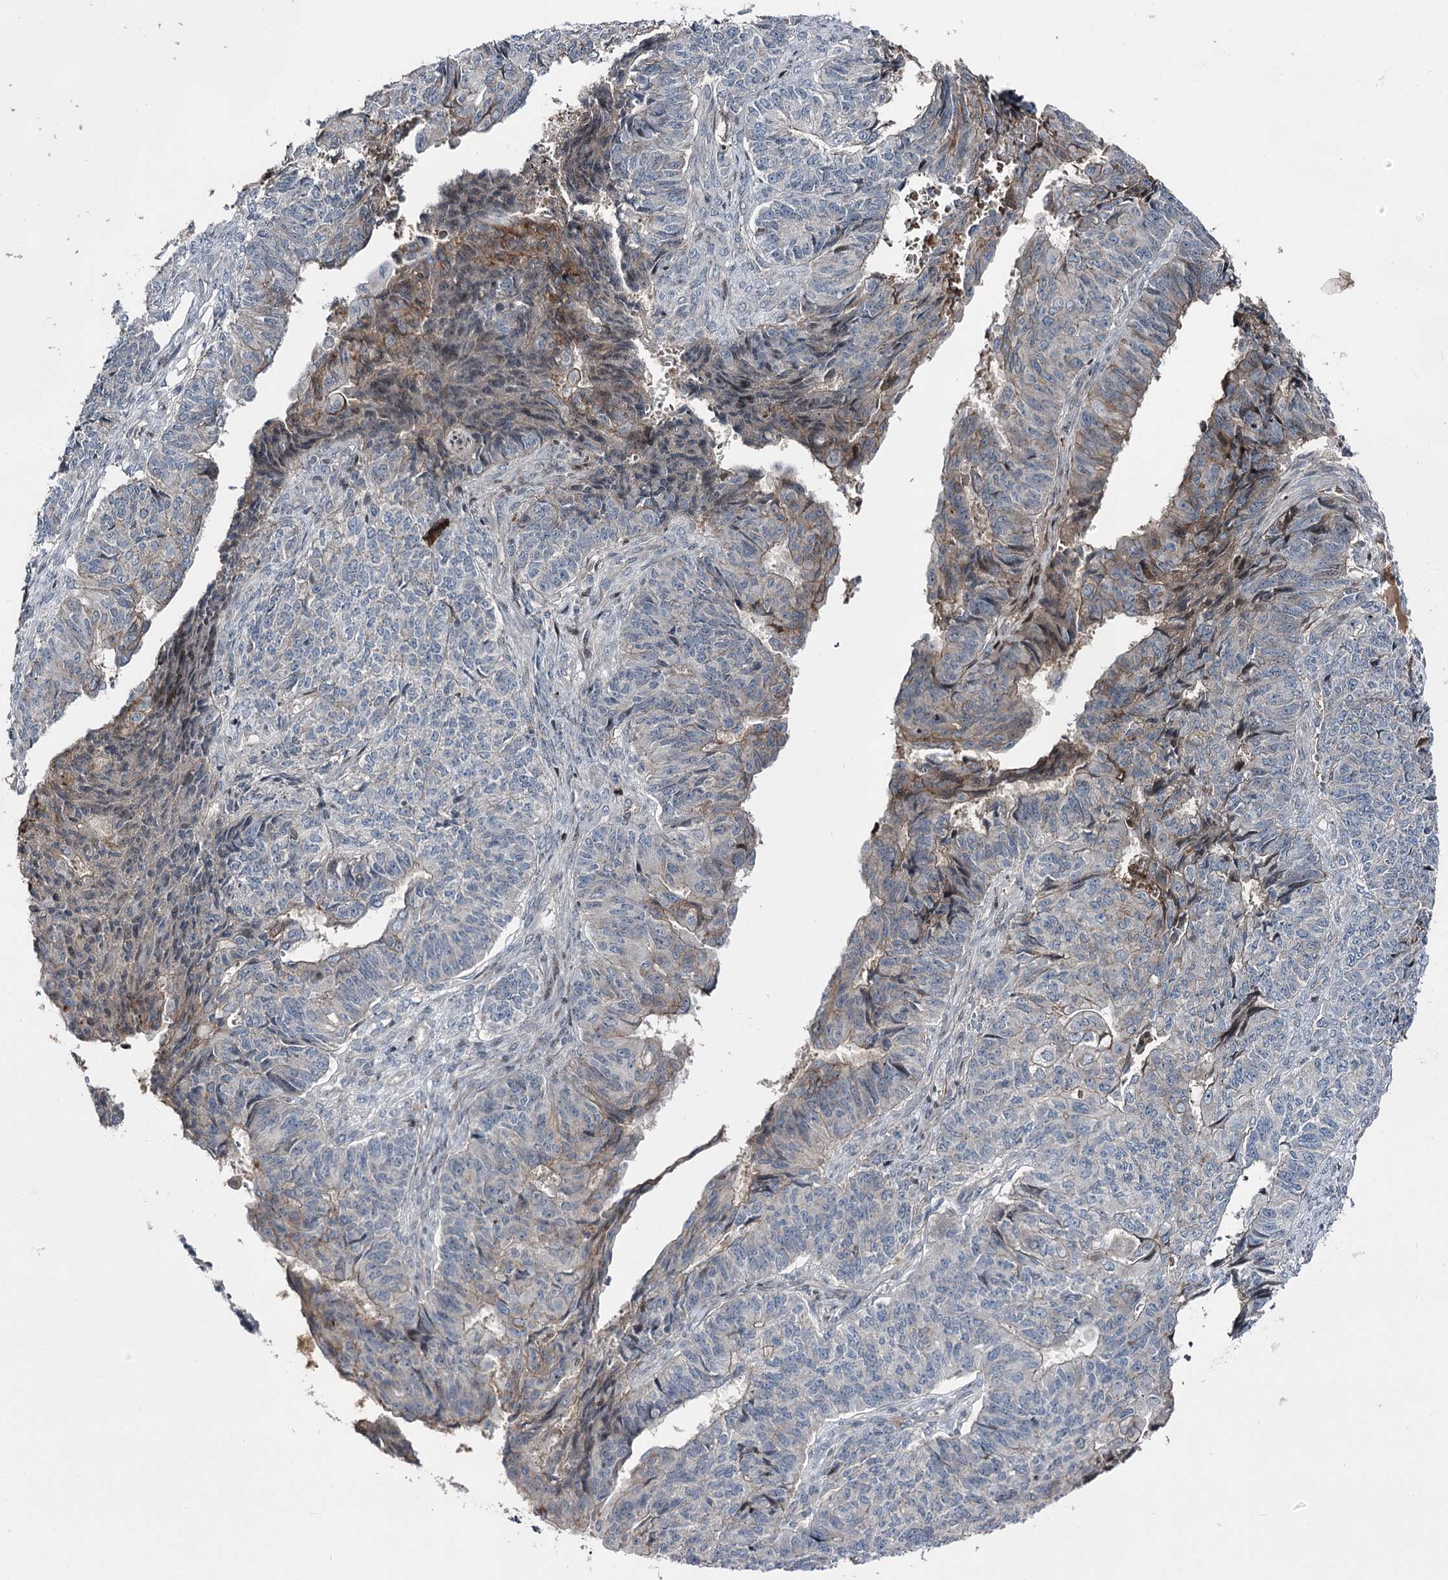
{"staining": {"intensity": "weak", "quantity": "<25%", "location": "cytoplasmic/membranous"}, "tissue": "endometrial cancer", "cell_type": "Tumor cells", "image_type": "cancer", "snomed": [{"axis": "morphology", "description": "Adenocarcinoma, NOS"}, {"axis": "topography", "description": "Endometrium"}], "caption": "This photomicrograph is of adenocarcinoma (endometrial) stained with immunohistochemistry to label a protein in brown with the nuclei are counter-stained blue. There is no positivity in tumor cells.", "gene": "ITFG2", "patient": {"sex": "female", "age": 32}}